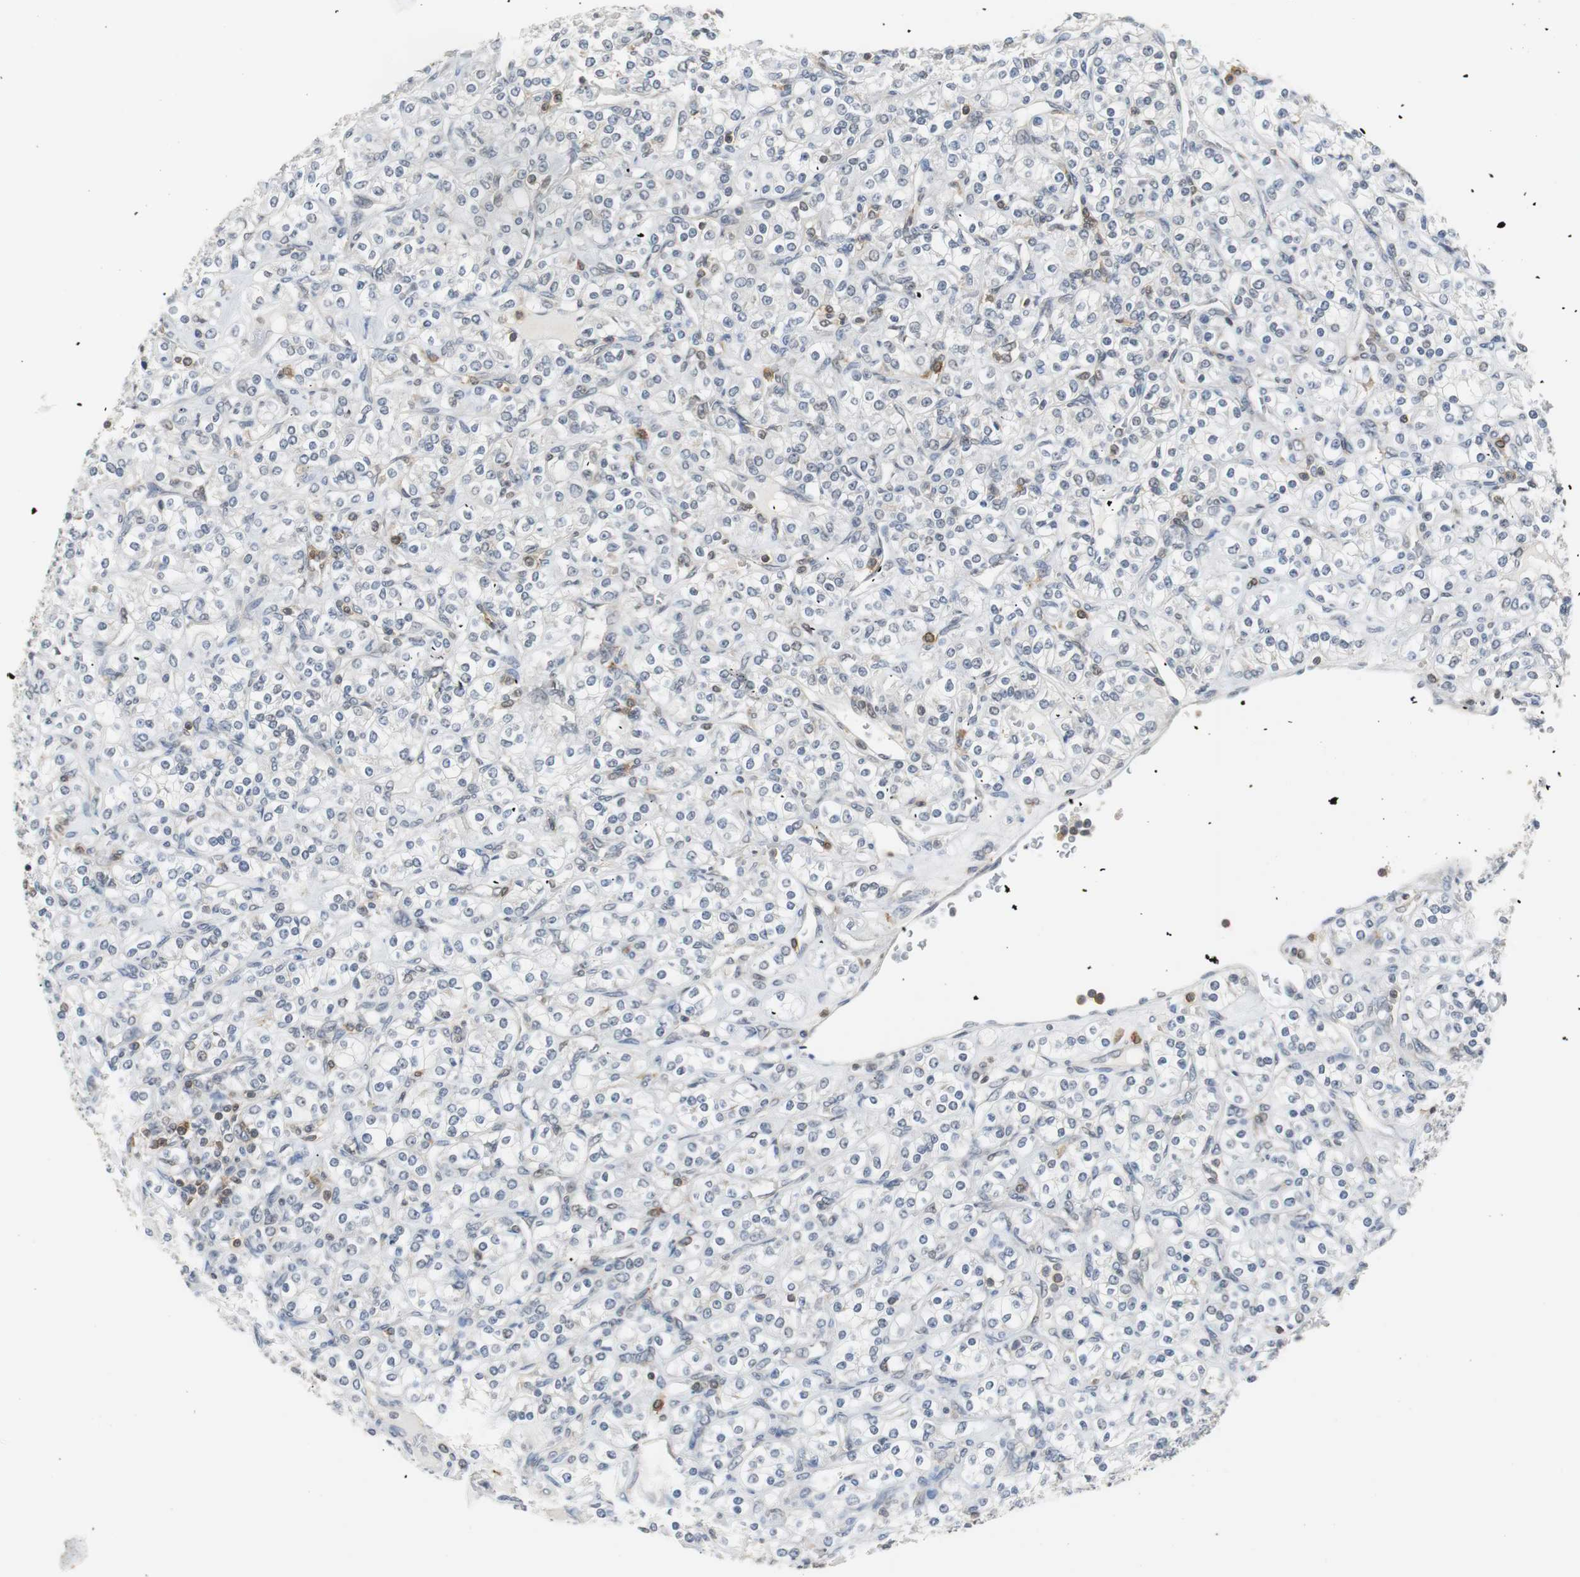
{"staining": {"intensity": "negative", "quantity": "none", "location": "none"}, "tissue": "renal cancer", "cell_type": "Tumor cells", "image_type": "cancer", "snomed": [{"axis": "morphology", "description": "Adenocarcinoma, NOS"}, {"axis": "topography", "description": "Kidney"}], "caption": "Adenocarcinoma (renal) stained for a protein using immunohistochemistry demonstrates no expression tumor cells.", "gene": "SIRT1", "patient": {"sex": "male", "age": 77}}